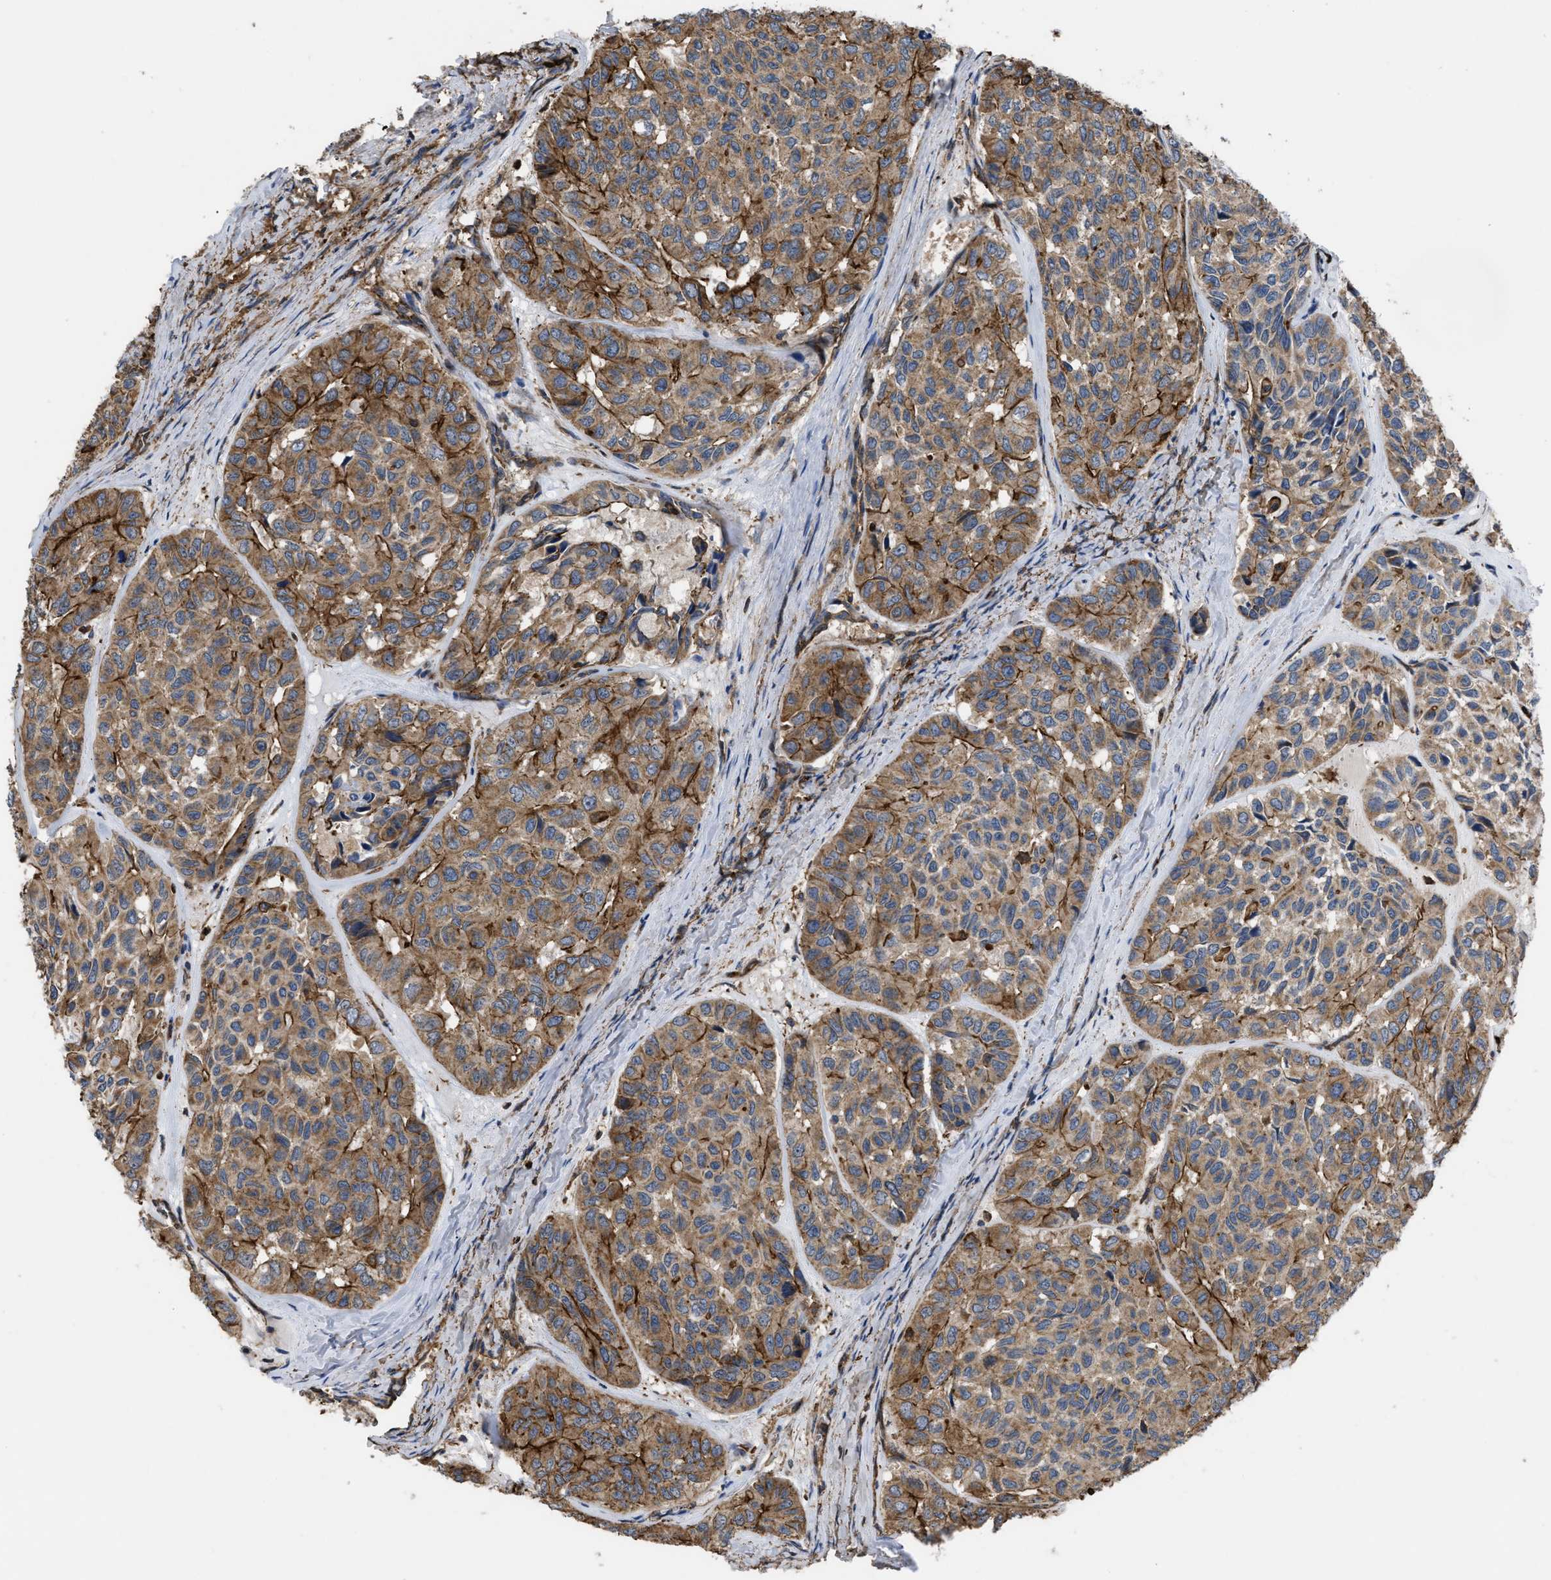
{"staining": {"intensity": "moderate", "quantity": ">75%", "location": "cytoplasmic/membranous"}, "tissue": "head and neck cancer", "cell_type": "Tumor cells", "image_type": "cancer", "snomed": [{"axis": "morphology", "description": "Adenocarcinoma, NOS"}, {"axis": "topography", "description": "Salivary gland, NOS"}, {"axis": "topography", "description": "Head-Neck"}], "caption": "This photomicrograph shows adenocarcinoma (head and neck) stained with immunohistochemistry (IHC) to label a protein in brown. The cytoplasmic/membranous of tumor cells show moderate positivity for the protein. Nuclei are counter-stained blue.", "gene": "SCUBE2", "patient": {"sex": "female", "age": 76}}